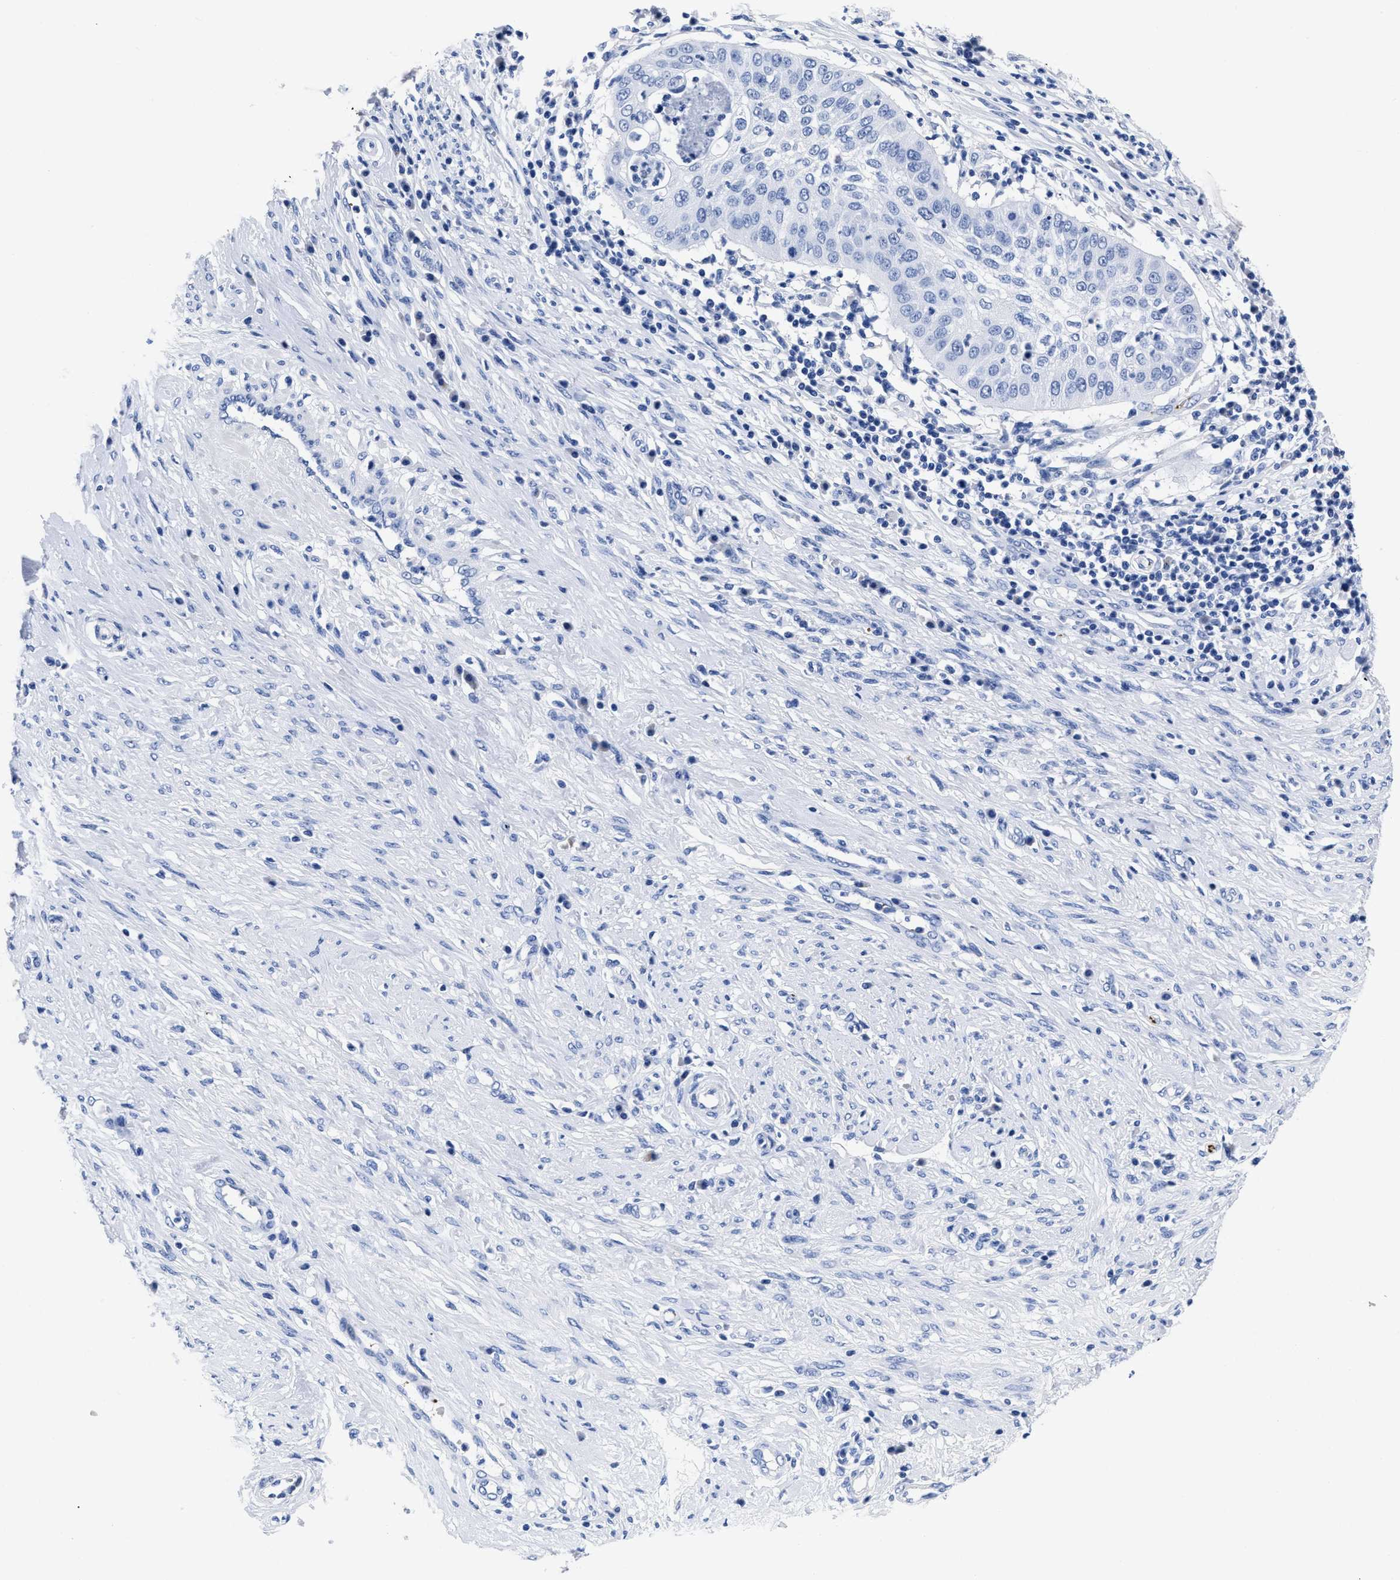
{"staining": {"intensity": "negative", "quantity": "none", "location": "none"}, "tissue": "cervical cancer", "cell_type": "Tumor cells", "image_type": "cancer", "snomed": [{"axis": "morphology", "description": "Normal tissue, NOS"}, {"axis": "morphology", "description": "Squamous cell carcinoma, NOS"}, {"axis": "topography", "description": "Cervix"}], "caption": "This is an IHC photomicrograph of human cervical cancer. There is no positivity in tumor cells.", "gene": "TREML1", "patient": {"sex": "female", "age": 39}}